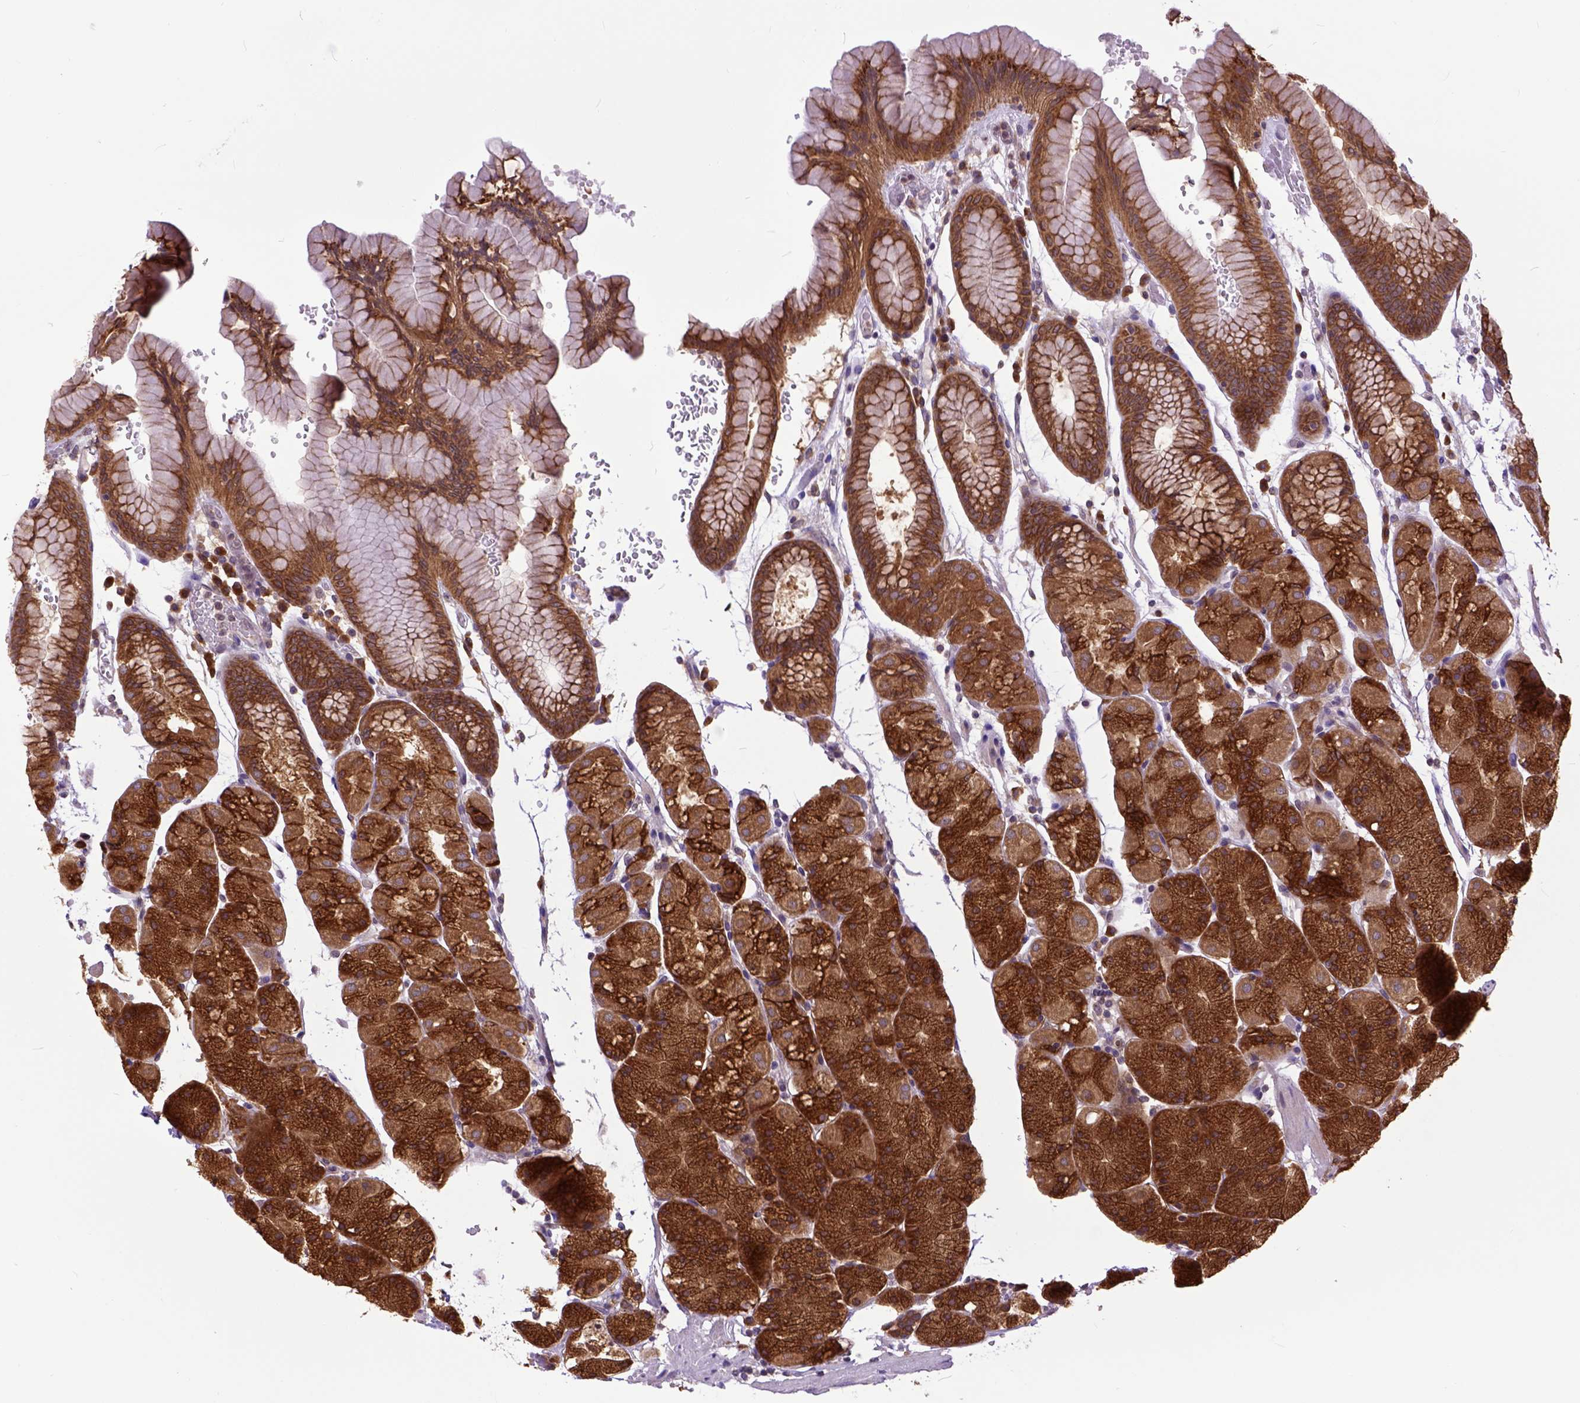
{"staining": {"intensity": "strong", "quantity": ">75%", "location": "cytoplasmic/membranous"}, "tissue": "stomach", "cell_type": "Glandular cells", "image_type": "normal", "snomed": [{"axis": "morphology", "description": "Normal tissue, NOS"}, {"axis": "topography", "description": "Stomach, upper"}, {"axis": "topography", "description": "Stomach"}], "caption": "The image reveals a brown stain indicating the presence of a protein in the cytoplasmic/membranous of glandular cells in stomach.", "gene": "ARL1", "patient": {"sex": "male", "age": 76}}